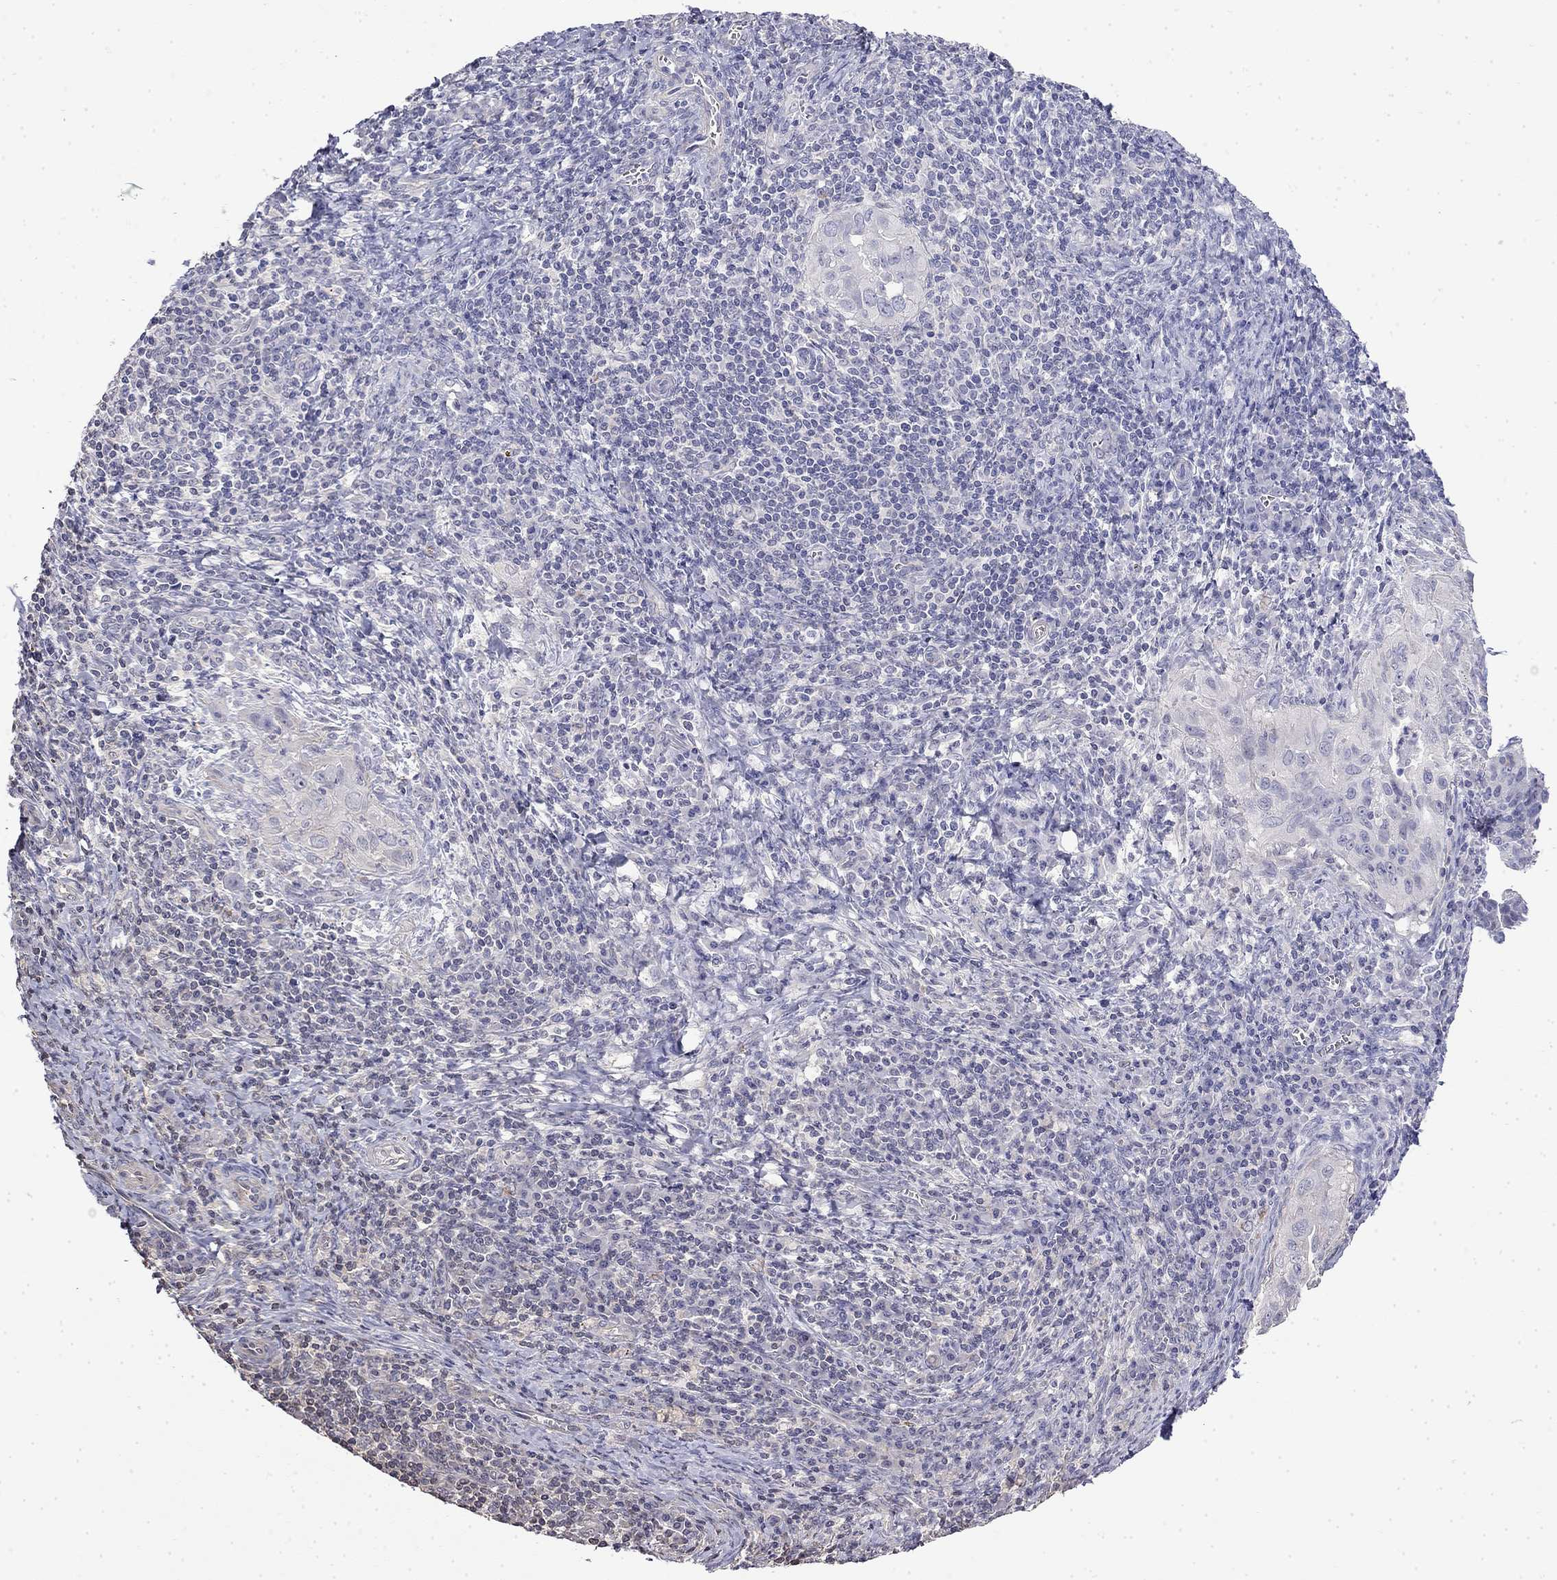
{"staining": {"intensity": "negative", "quantity": "none", "location": "none"}, "tissue": "cervical cancer", "cell_type": "Tumor cells", "image_type": "cancer", "snomed": [{"axis": "morphology", "description": "Squamous cell carcinoma, NOS"}, {"axis": "topography", "description": "Cervix"}], "caption": "Tumor cells are negative for brown protein staining in cervical cancer (squamous cell carcinoma).", "gene": "GUCA1B", "patient": {"sex": "female", "age": 26}}